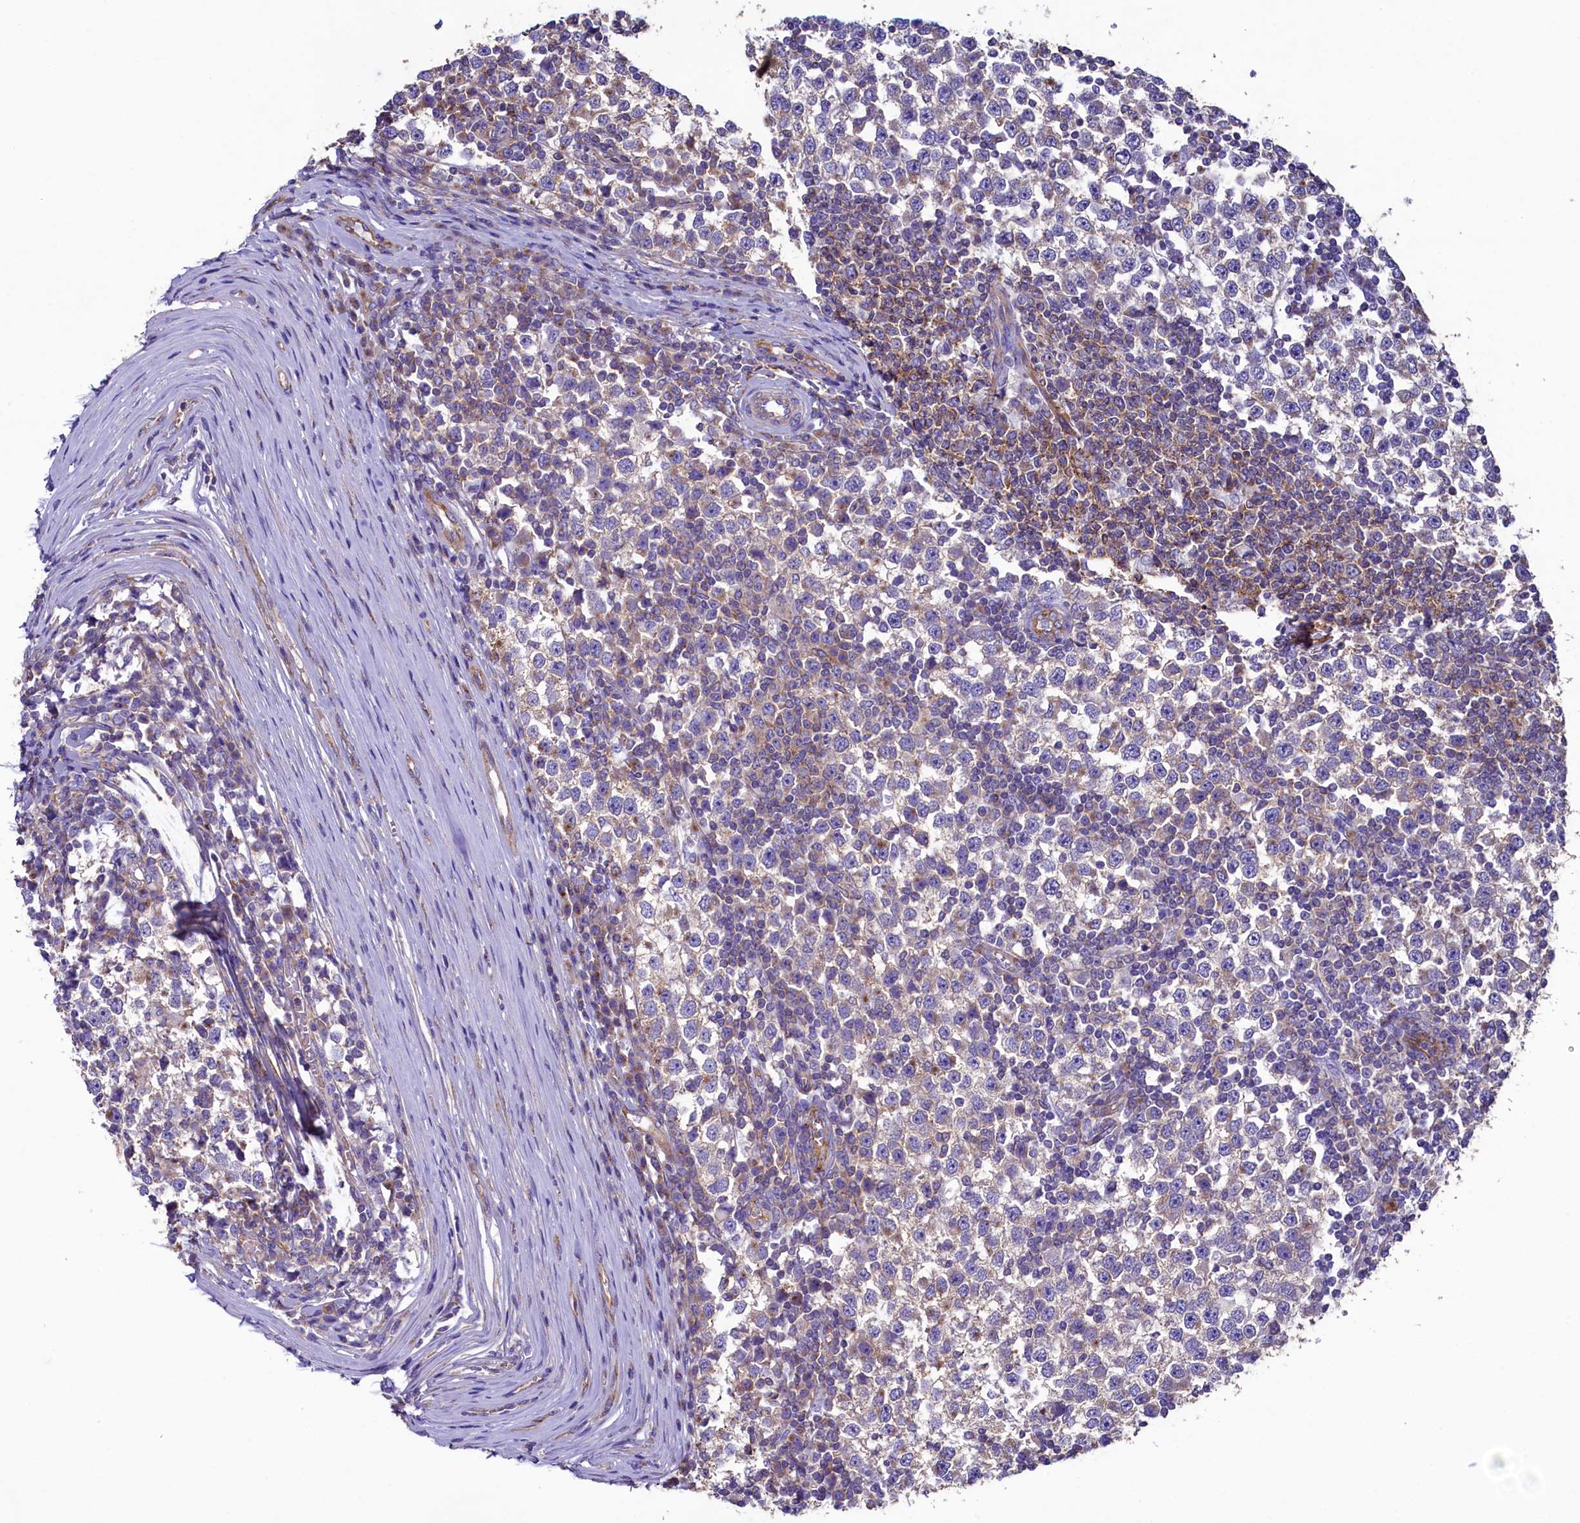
{"staining": {"intensity": "weak", "quantity": "<25%", "location": "cytoplasmic/membranous"}, "tissue": "testis cancer", "cell_type": "Tumor cells", "image_type": "cancer", "snomed": [{"axis": "morphology", "description": "Seminoma, NOS"}, {"axis": "topography", "description": "Testis"}], "caption": "Immunohistochemistry photomicrograph of neoplastic tissue: testis seminoma stained with DAB reveals no significant protein staining in tumor cells.", "gene": "GPR21", "patient": {"sex": "male", "age": 65}}